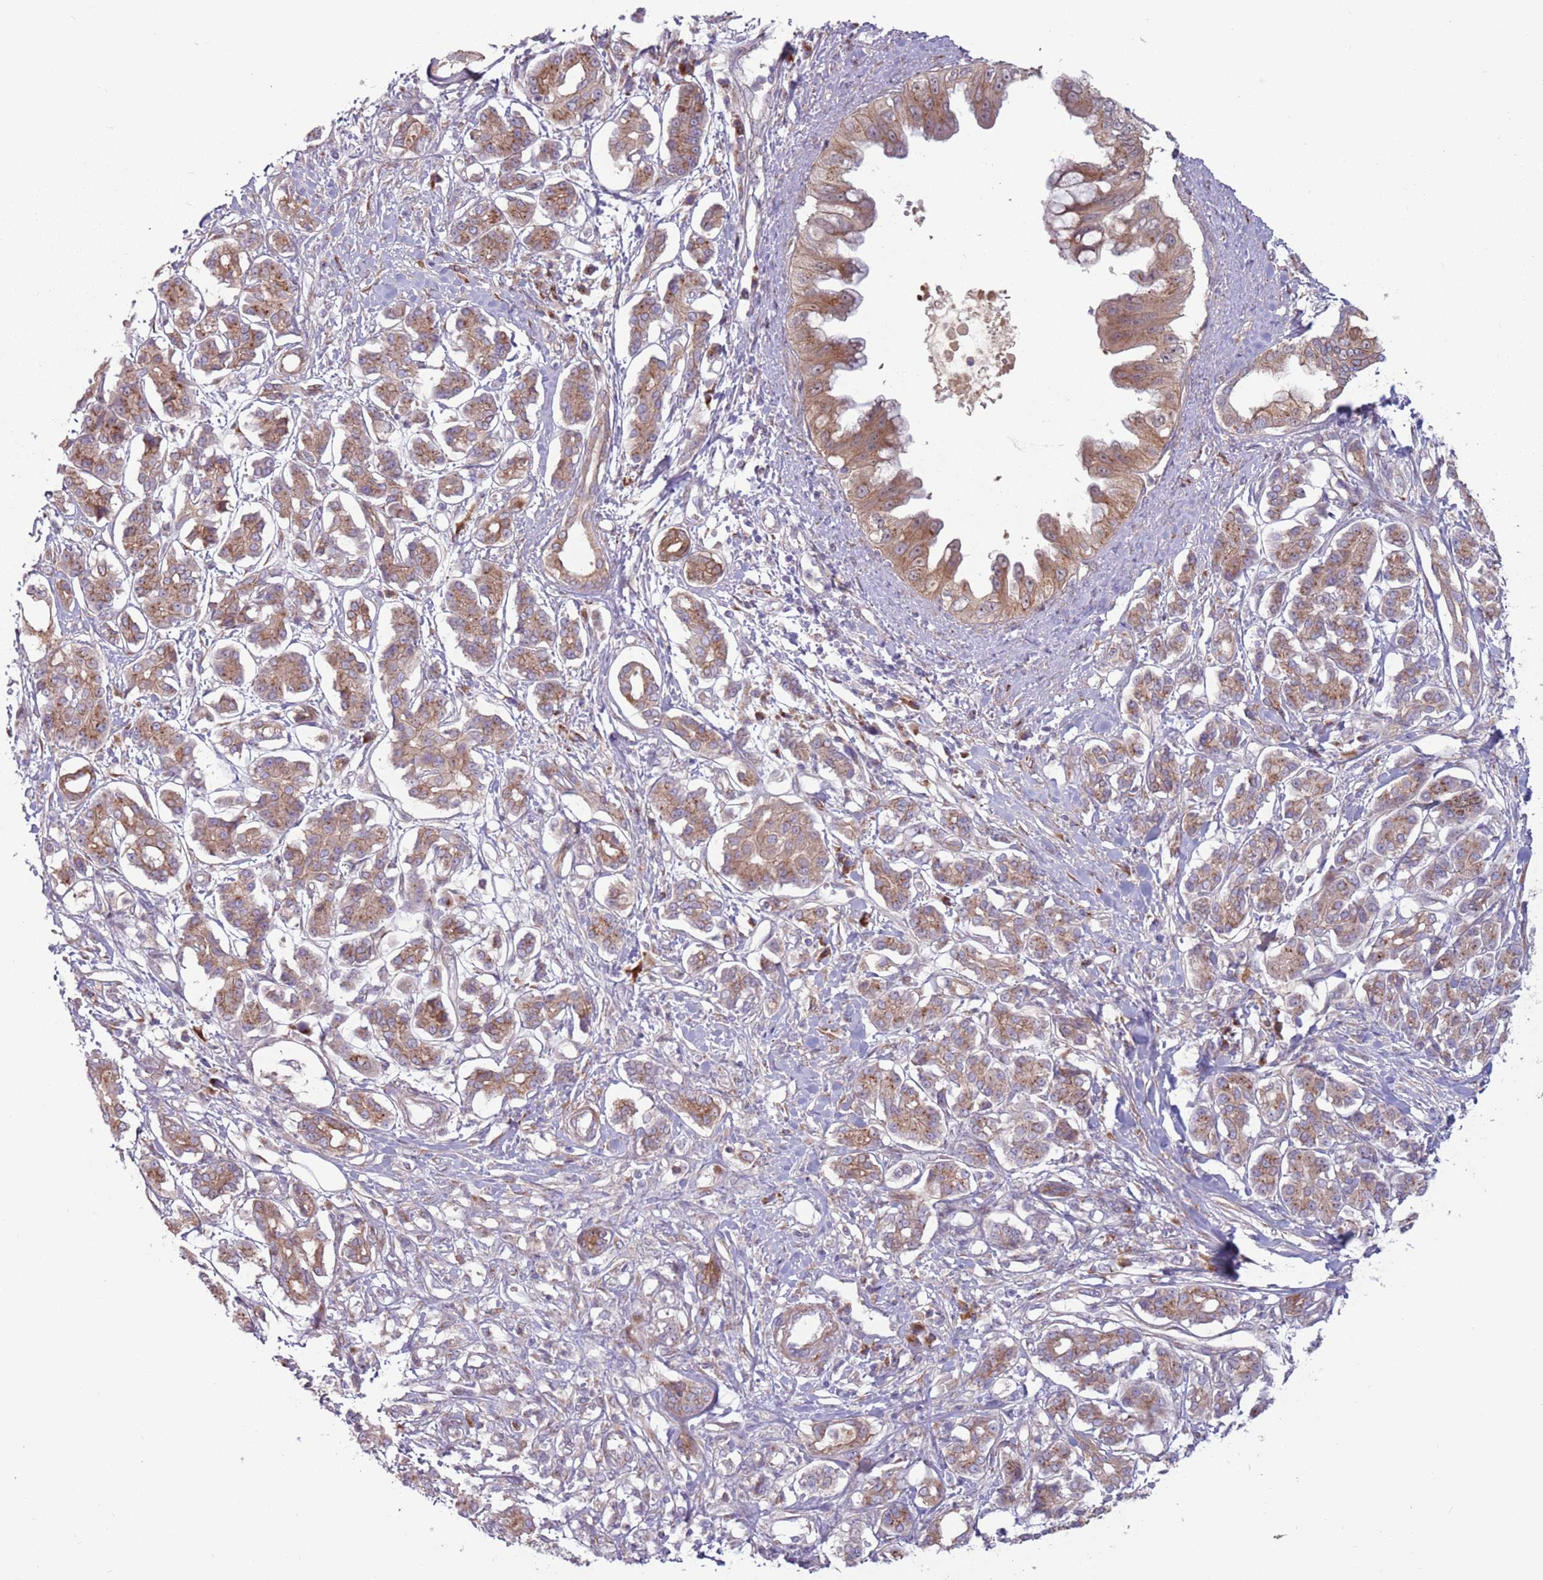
{"staining": {"intensity": "moderate", "quantity": ">75%", "location": "cytoplasmic/membranous"}, "tissue": "pancreatic cancer", "cell_type": "Tumor cells", "image_type": "cancer", "snomed": [{"axis": "morphology", "description": "Adenocarcinoma, NOS"}, {"axis": "topography", "description": "Pancreas"}], "caption": "A medium amount of moderate cytoplasmic/membranous expression is present in approximately >75% of tumor cells in adenocarcinoma (pancreatic) tissue. Nuclei are stained in blue.", "gene": "CCDC150", "patient": {"sex": "female", "age": 56}}